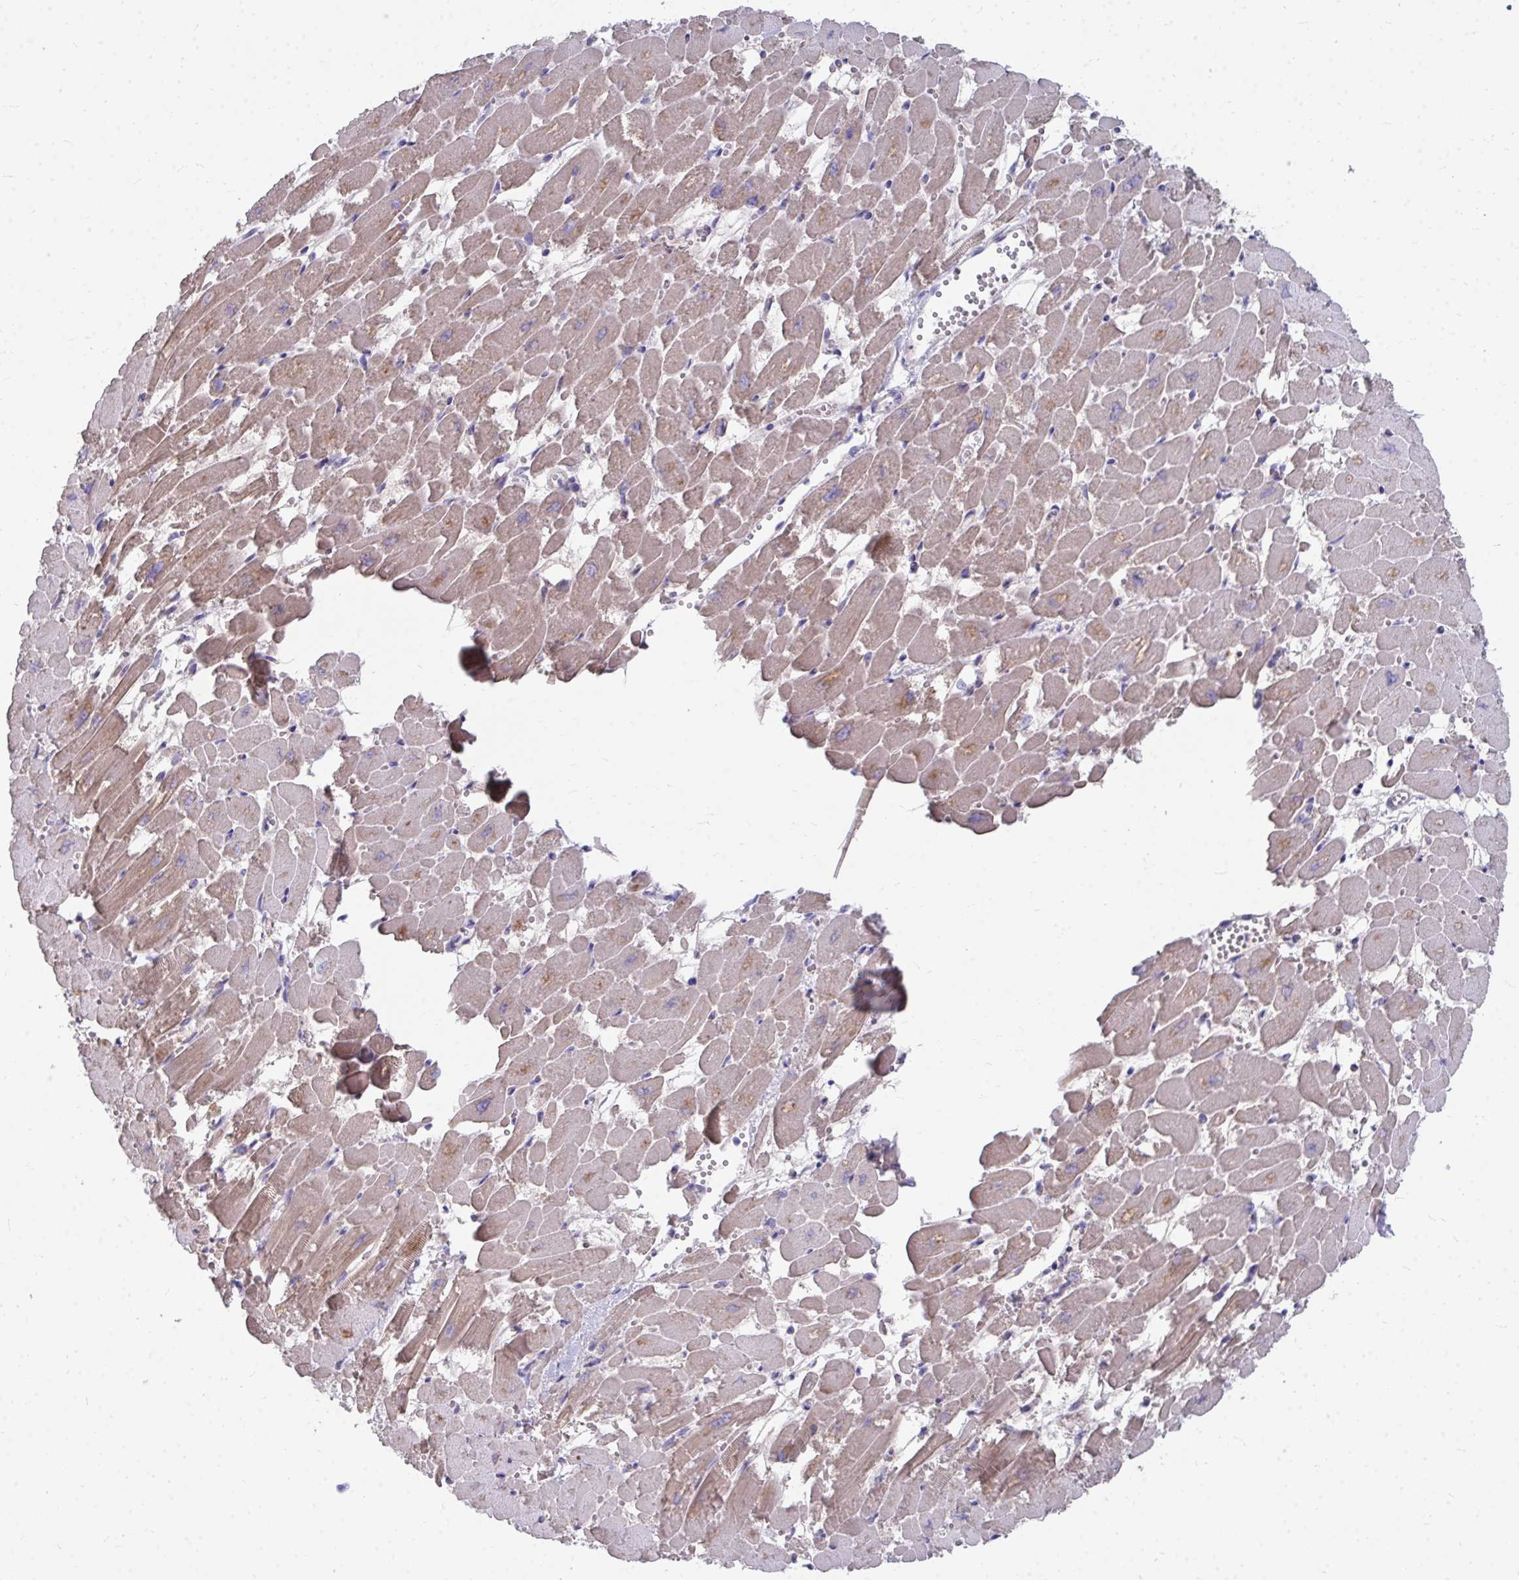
{"staining": {"intensity": "weak", "quantity": ">75%", "location": "cytoplasmic/membranous"}, "tissue": "heart muscle", "cell_type": "Cardiomyocytes", "image_type": "normal", "snomed": [{"axis": "morphology", "description": "Normal tissue, NOS"}, {"axis": "topography", "description": "Heart"}], "caption": "Immunohistochemical staining of benign heart muscle demonstrates low levels of weak cytoplasmic/membranous positivity in approximately >75% of cardiomyocytes. (IHC, brightfield microscopy, high magnification).", "gene": "MROH8", "patient": {"sex": "female", "age": 52}}